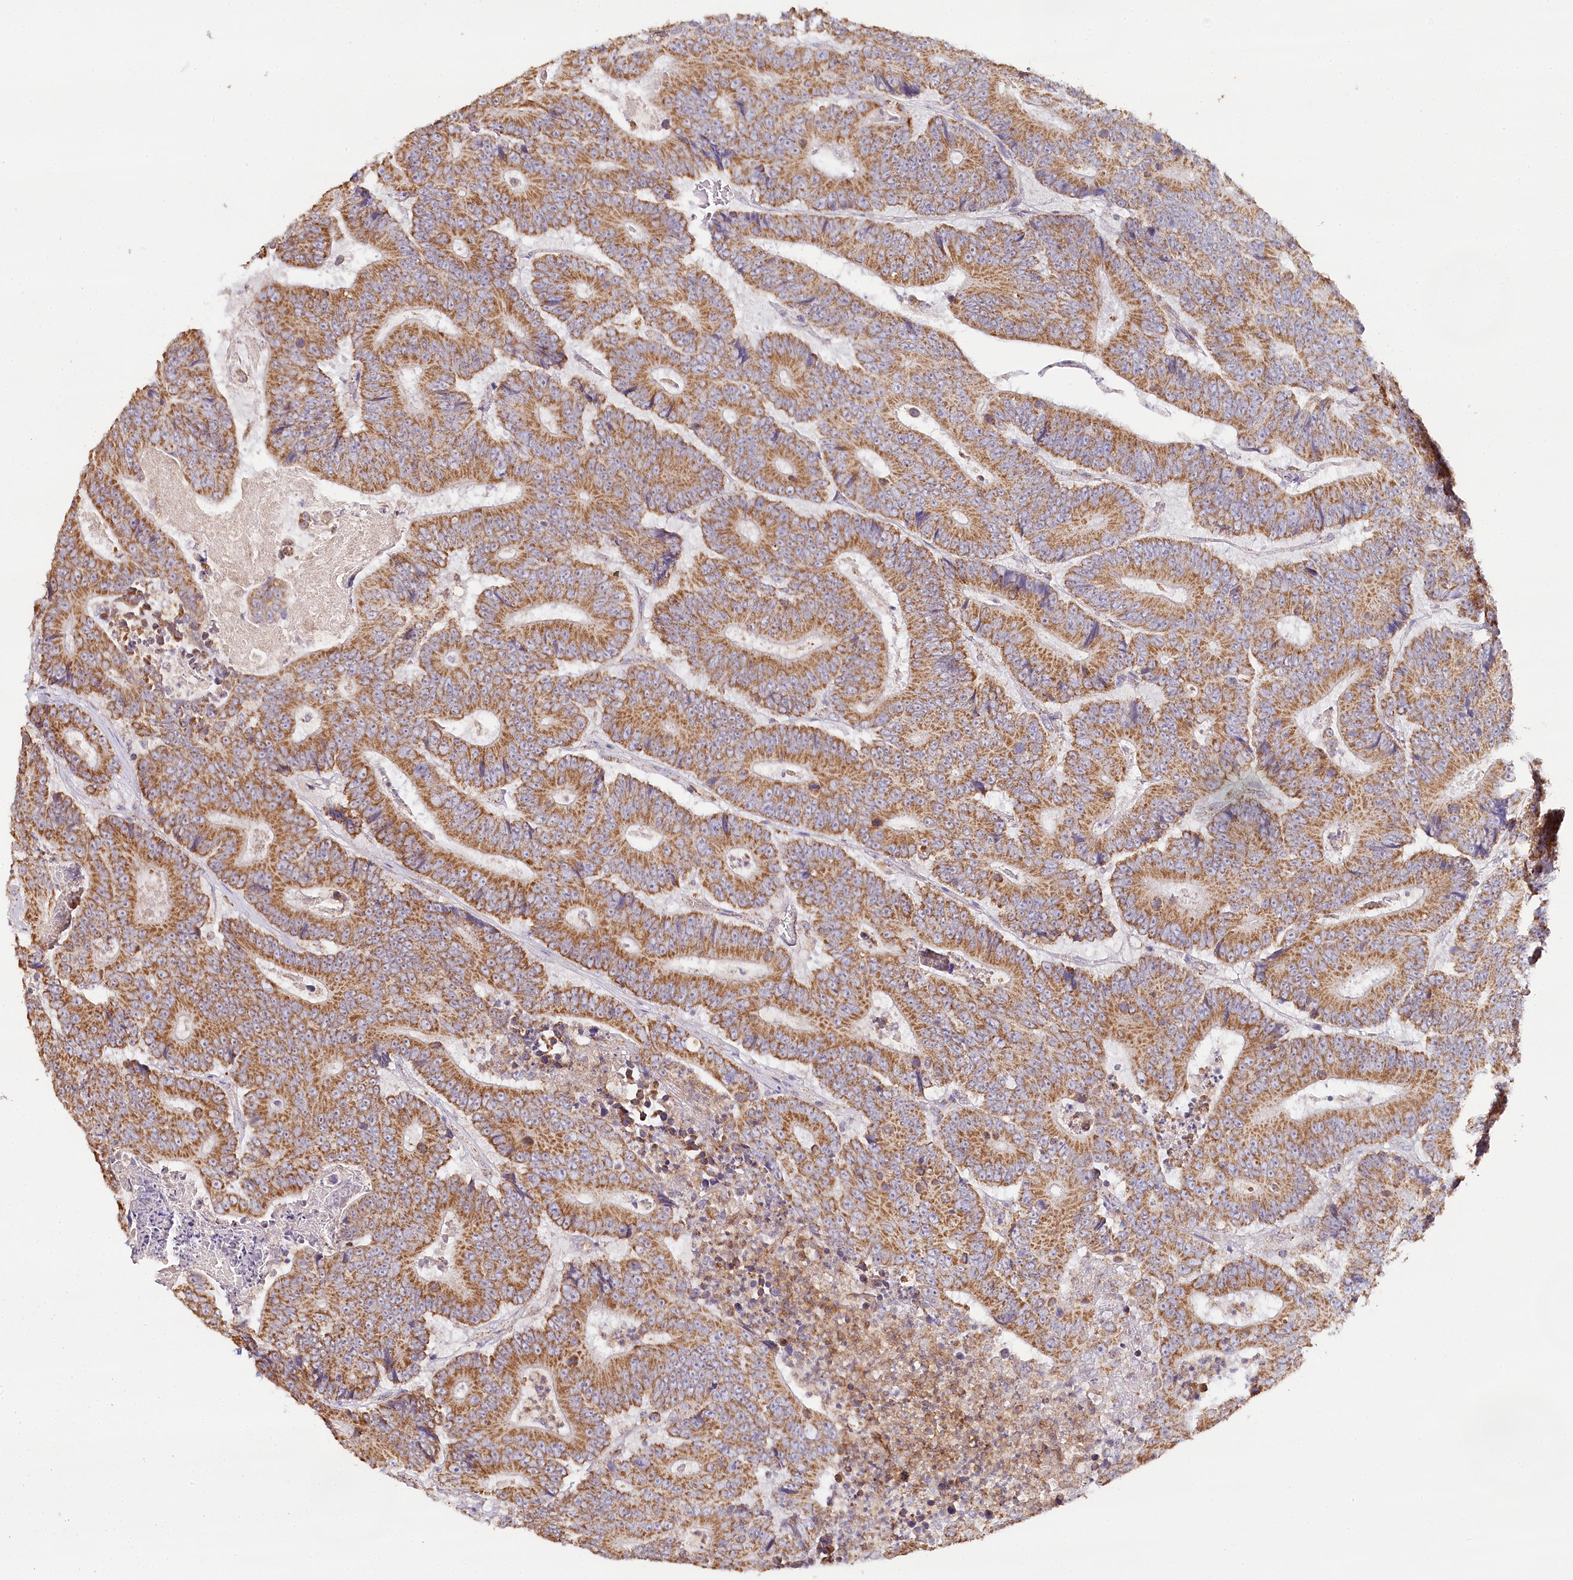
{"staining": {"intensity": "moderate", "quantity": ">75%", "location": "cytoplasmic/membranous"}, "tissue": "colorectal cancer", "cell_type": "Tumor cells", "image_type": "cancer", "snomed": [{"axis": "morphology", "description": "Adenocarcinoma, NOS"}, {"axis": "topography", "description": "Colon"}], "caption": "Colorectal cancer stained with immunohistochemistry demonstrates moderate cytoplasmic/membranous expression in approximately >75% of tumor cells. (Stains: DAB (3,3'-diaminobenzidine) in brown, nuclei in blue, Microscopy: brightfield microscopy at high magnification).", "gene": "MMP25", "patient": {"sex": "male", "age": 83}}